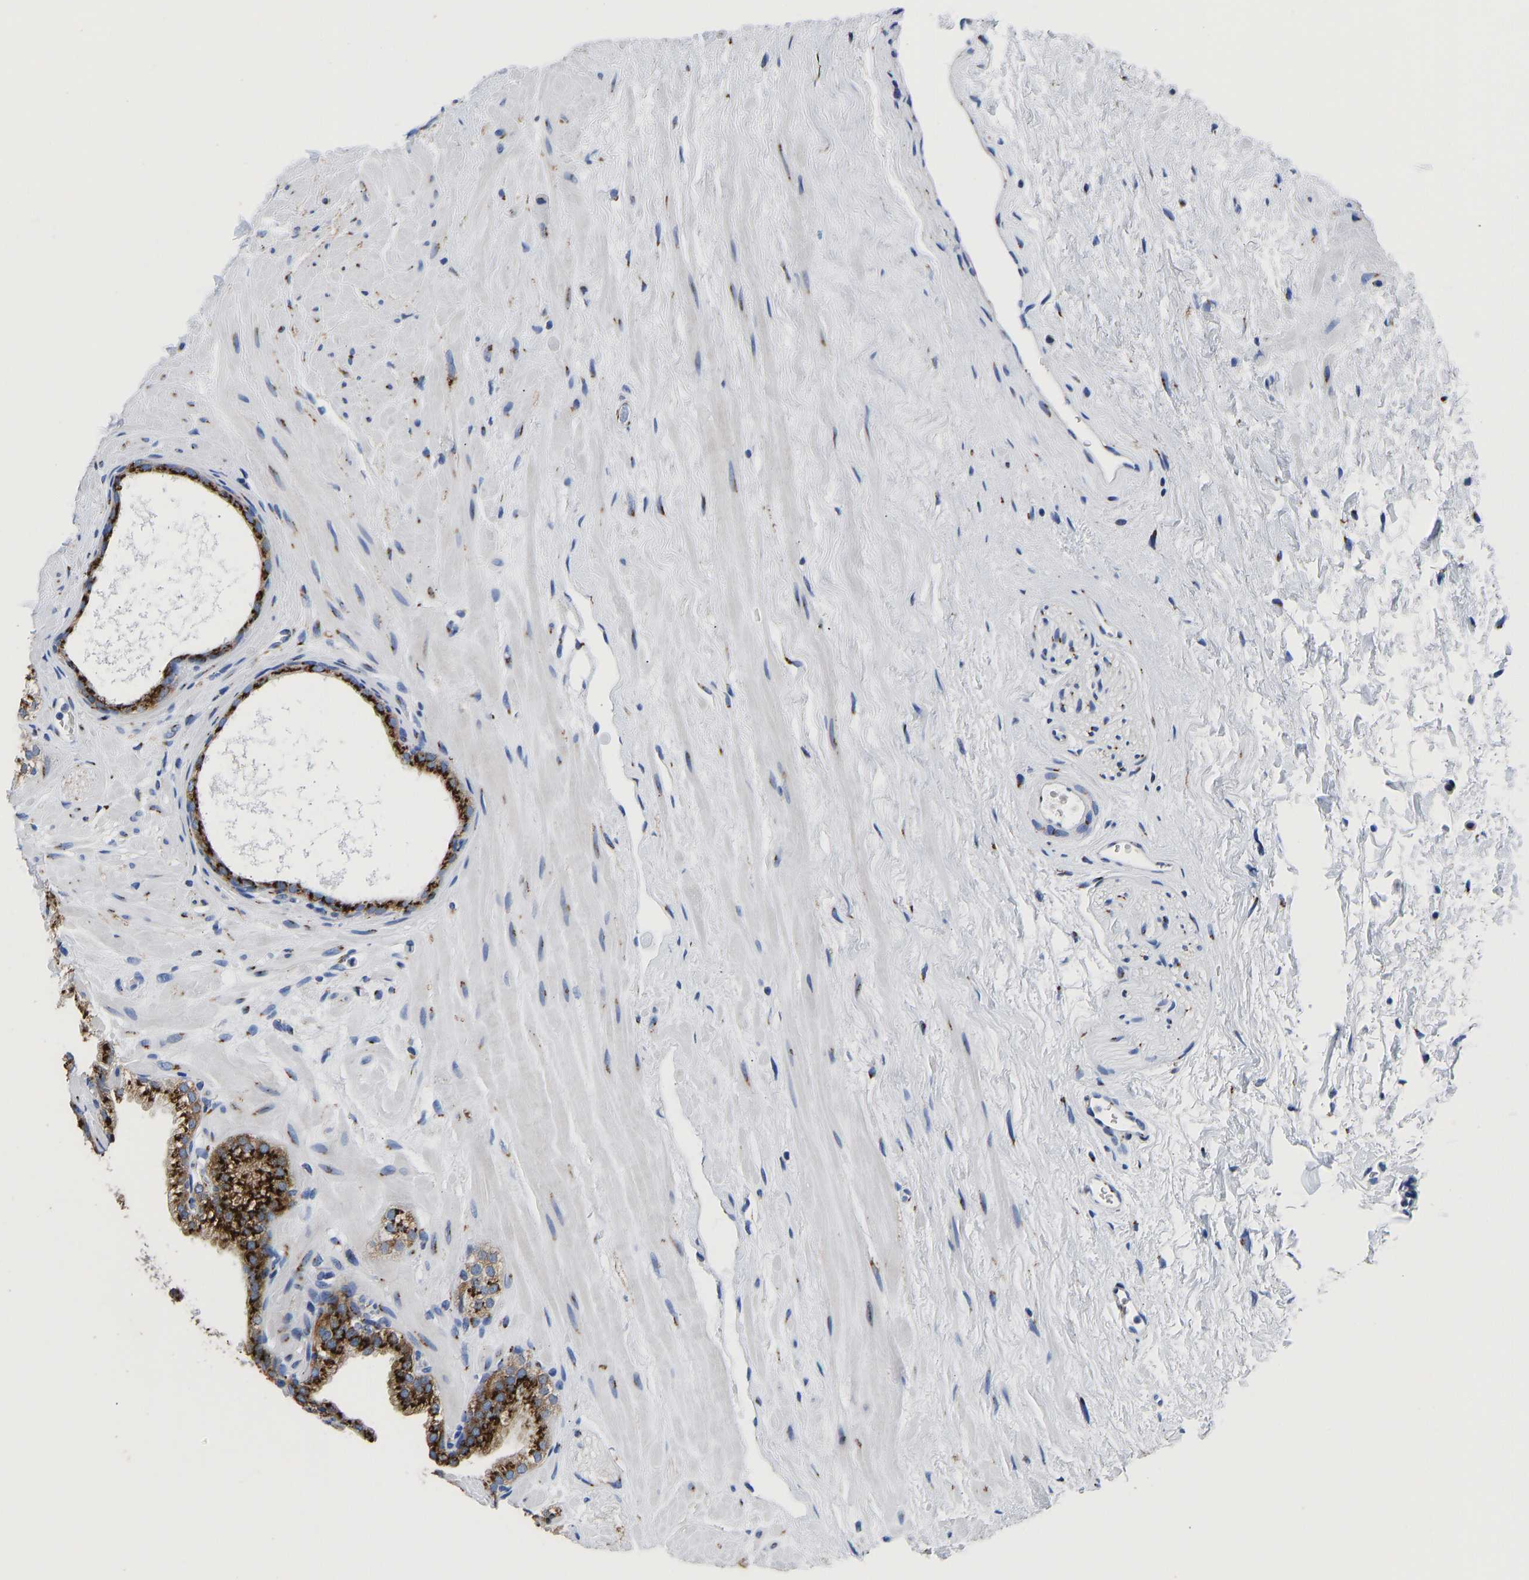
{"staining": {"intensity": "strong", "quantity": ">75%", "location": "cytoplasmic/membranous"}, "tissue": "prostate", "cell_type": "Glandular cells", "image_type": "normal", "snomed": [{"axis": "morphology", "description": "Normal tissue, NOS"}, {"axis": "morphology", "description": "Urothelial carcinoma, Low grade"}, {"axis": "topography", "description": "Urinary bladder"}, {"axis": "topography", "description": "Prostate"}], "caption": "A histopathology image of human prostate stained for a protein demonstrates strong cytoplasmic/membranous brown staining in glandular cells.", "gene": "TMEM87A", "patient": {"sex": "male", "age": 60}}